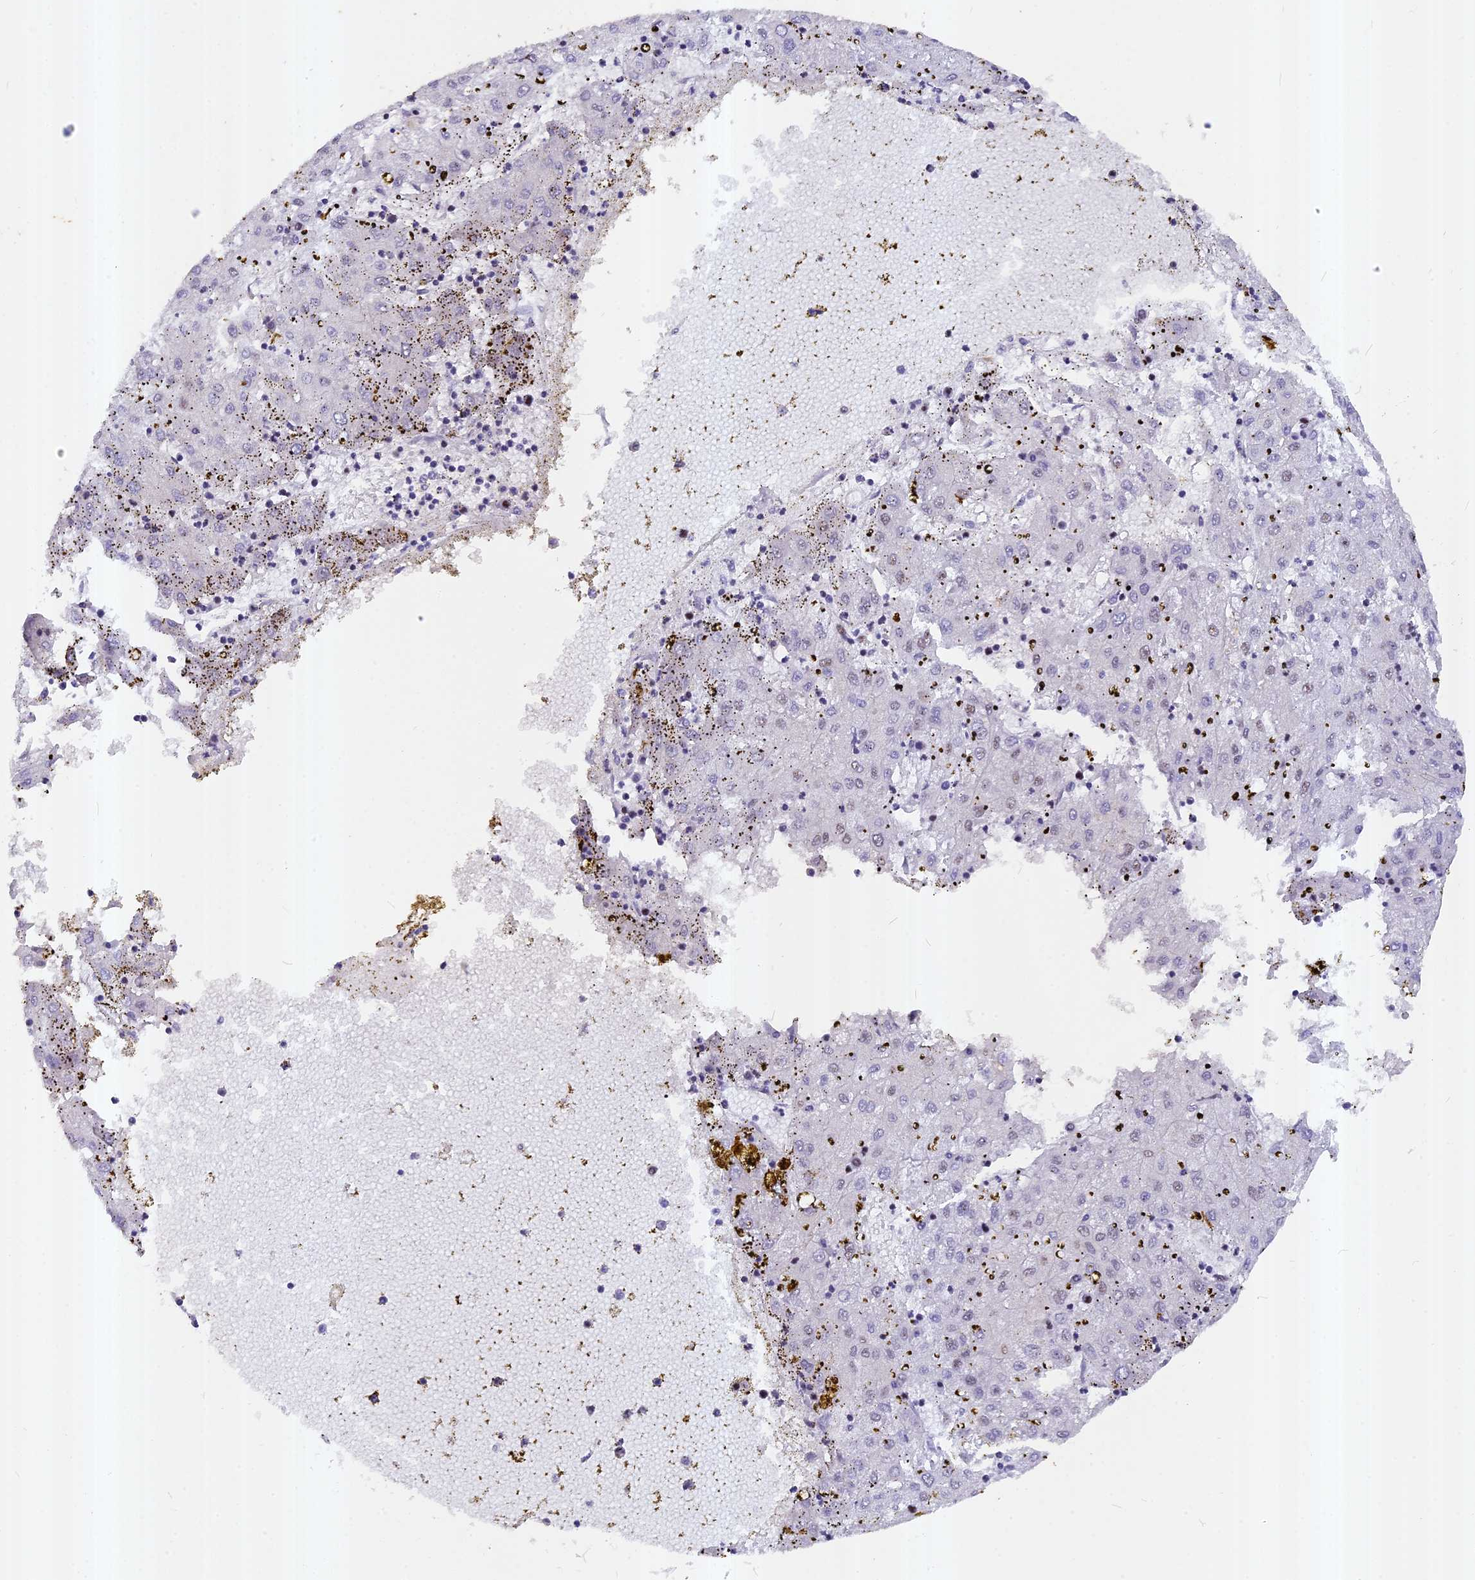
{"staining": {"intensity": "negative", "quantity": "none", "location": "none"}, "tissue": "liver cancer", "cell_type": "Tumor cells", "image_type": "cancer", "snomed": [{"axis": "morphology", "description": "Carcinoma, Hepatocellular, NOS"}, {"axis": "topography", "description": "Liver"}], "caption": "An image of hepatocellular carcinoma (liver) stained for a protein exhibits no brown staining in tumor cells.", "gene": "ANKRD34B", "patient": {"sex": "male", "age": 72}}